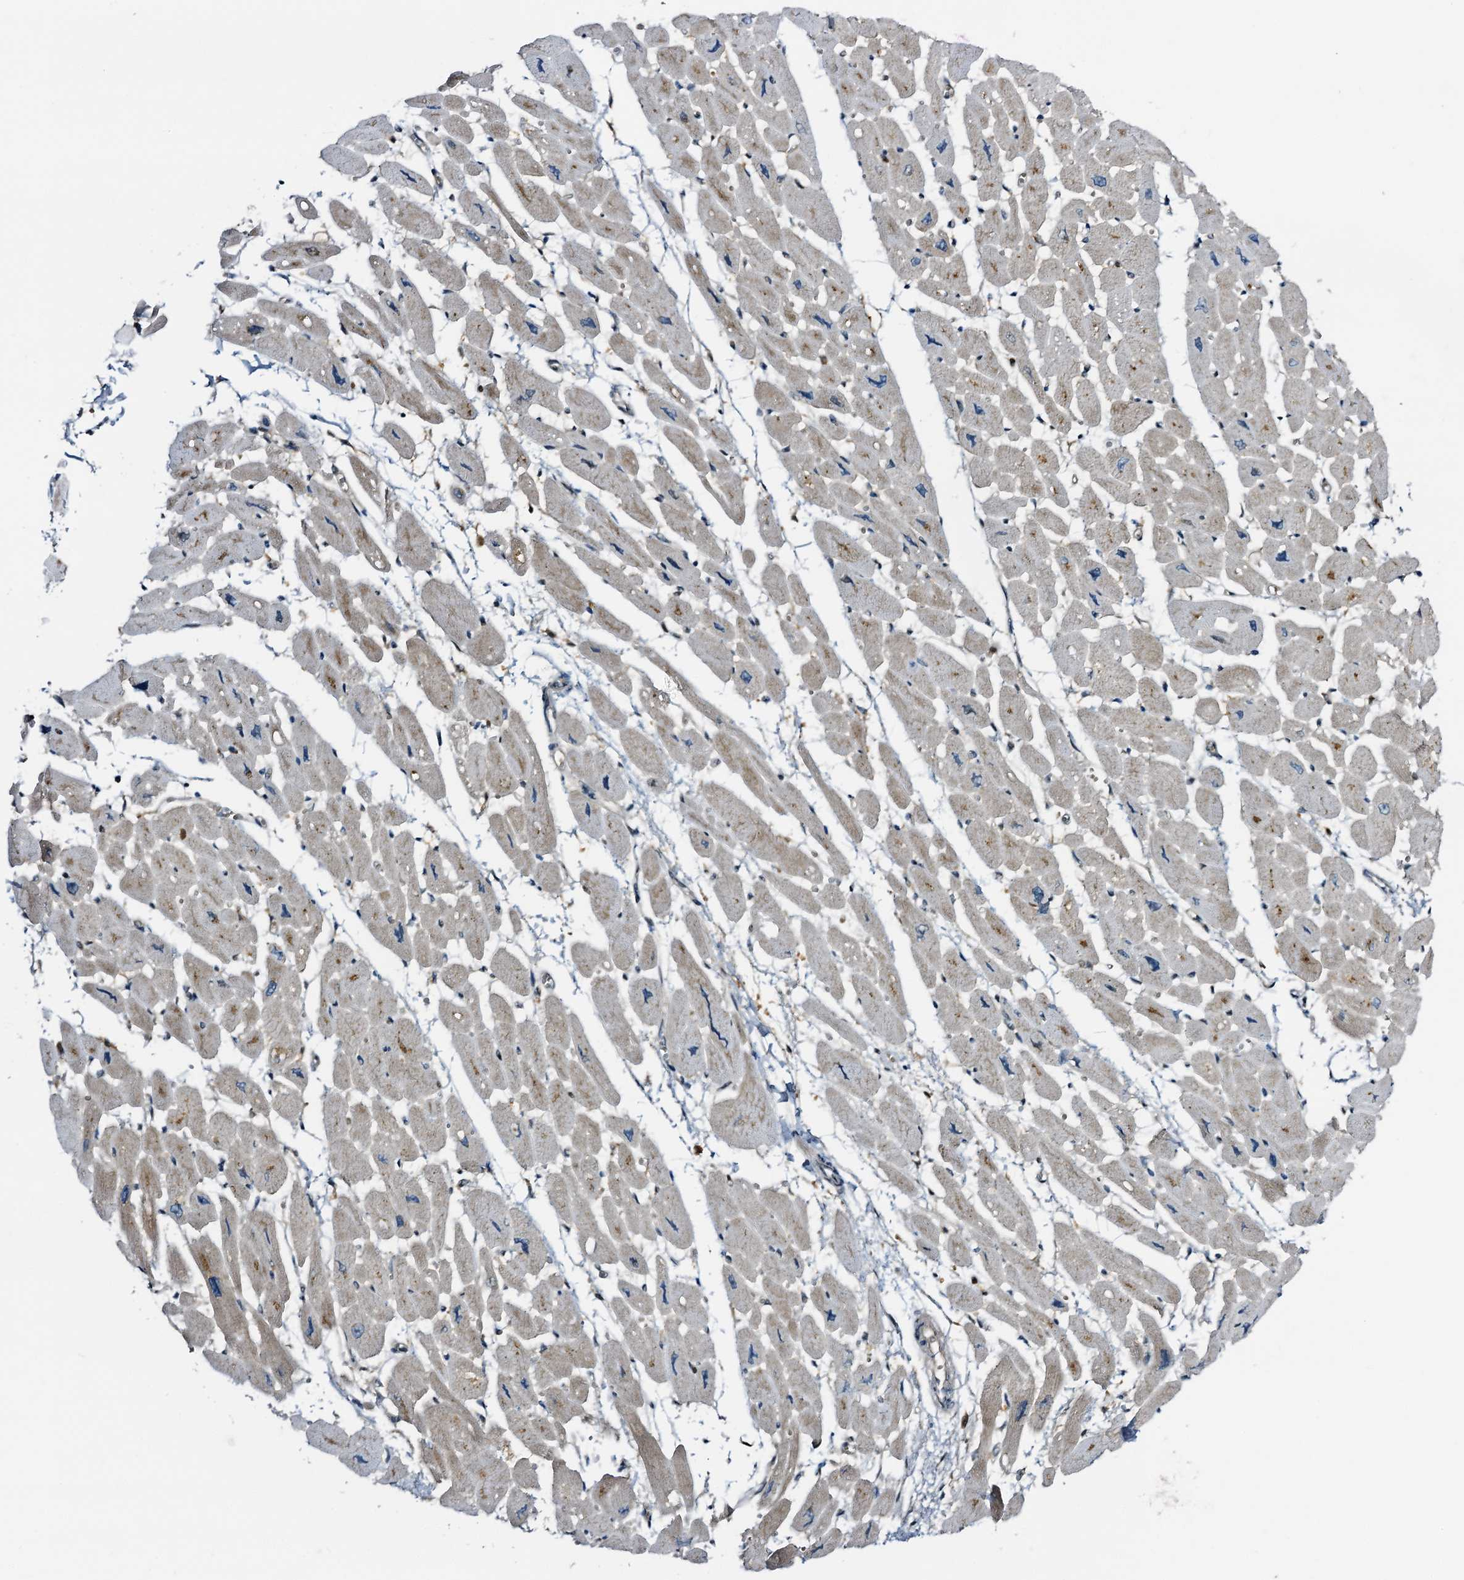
{"staining": {"intensity": "weak", "quantity": "<25%", "location": "cytoplasmic/membranous"}, "tissue": "heart muscle", "cell_type": "Cardiomyocytes", "image_type": "normal", "snomed": [{"axis": "morphology", "description": "Normal tissue, NOS"}, {"axis": "topography", "description": "Heart"}], "caption": "Immunohistochemistry (IHC) of unremarkable heart muscle demonstrates no staining in cardiomyocytes. (IHC, brightfield microscopy, high magnification).", "gene": "ZNF609", "patient": {"sex": "female", "age": 54}}